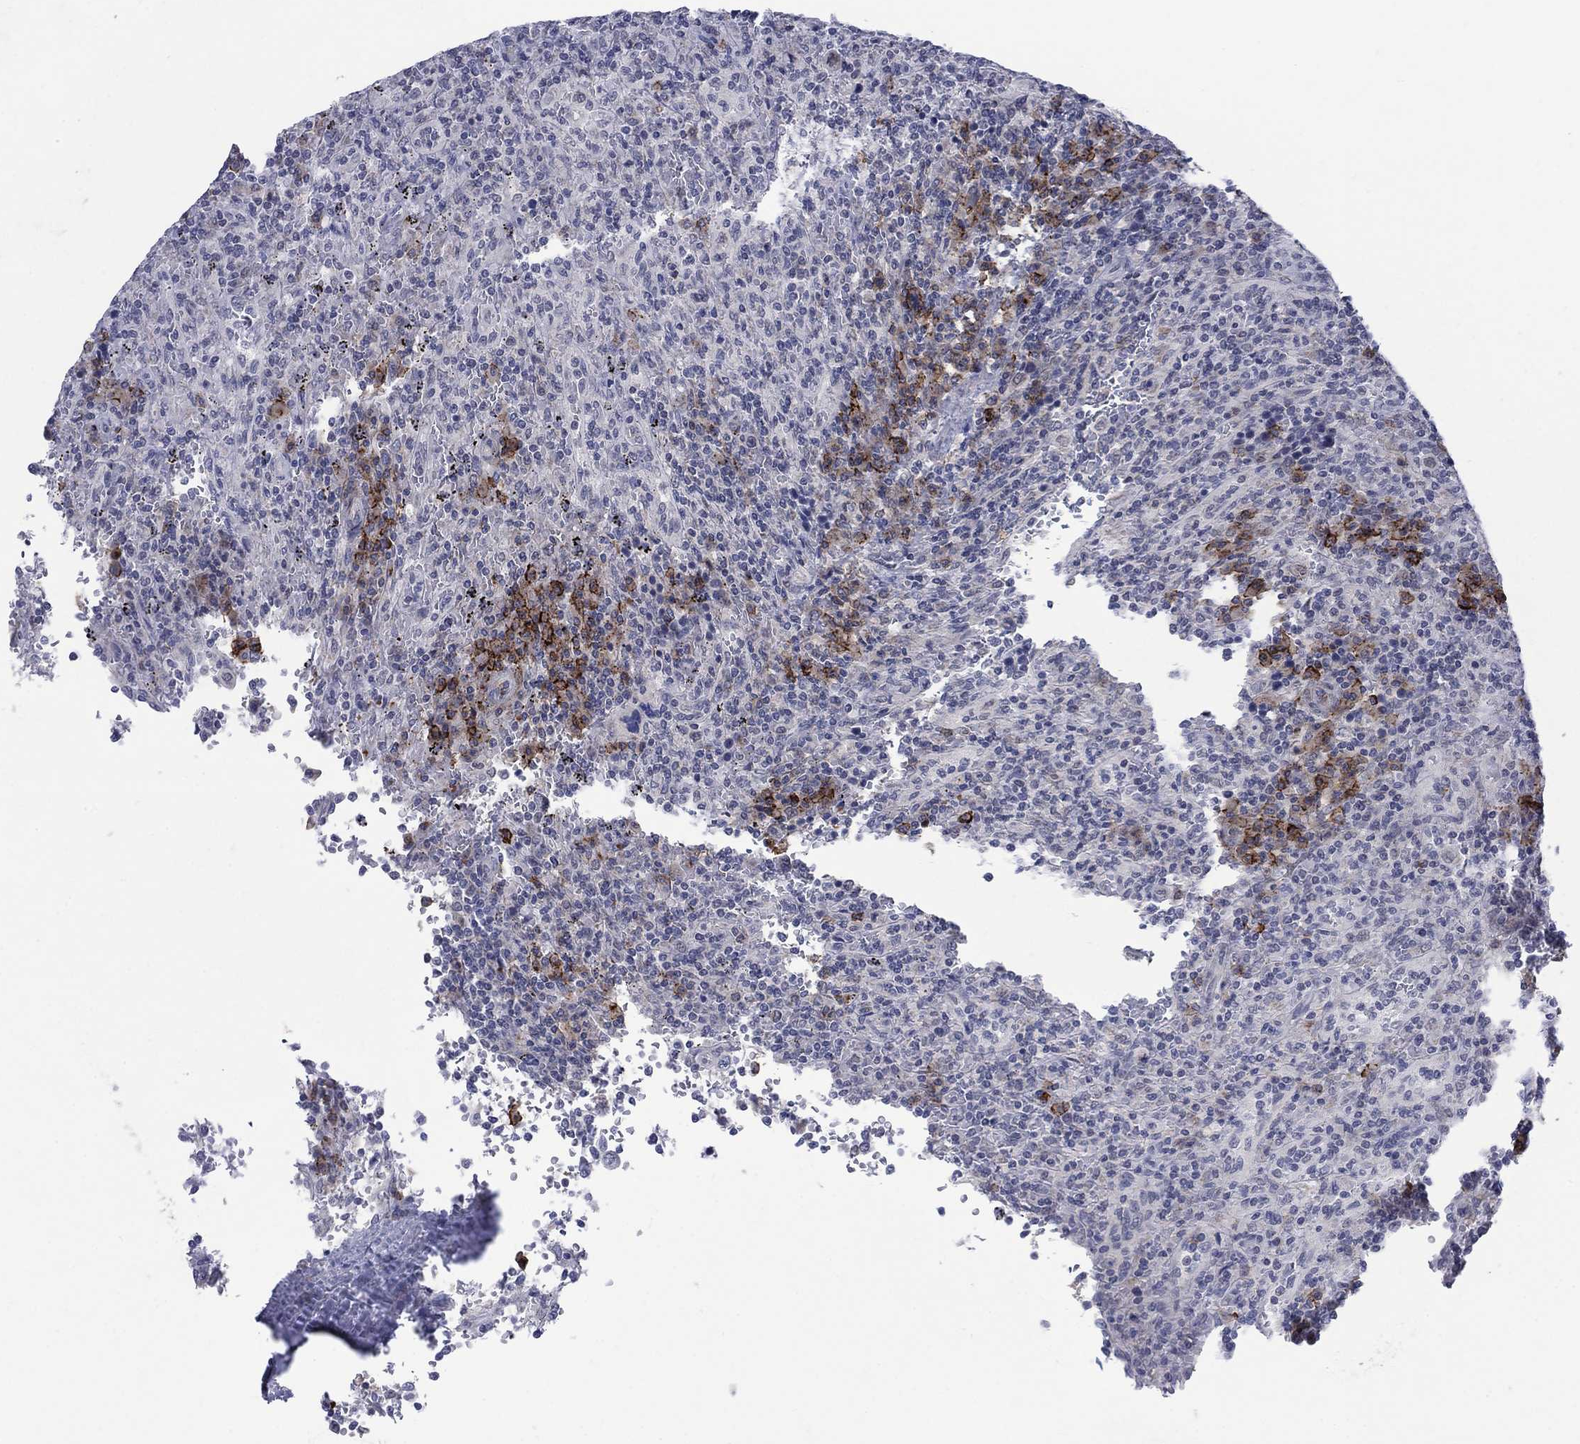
{"staining": {"intensity": "strong", "quantity": "25%-75%", "location": "cytoplasmic/membranous"}, "tissue": "lymphoma", "cell_type": "Tumor cells", "image_type": "cancer", "snomed": [{"axis": "morphology", "description": "Malignant lymphoma, non-Hodgkin's type, Low grade"}, {"axis": "topography", "description": "Spleen"}], "caption": "Lymphoma was stained to show a protein in brown. There is high levels of strong cytoplasmic/membranous positivity in approximately 25%-75% of tumor cells.", "gene": "SDC1", "patient": {"sex": "male", "age": 62}}